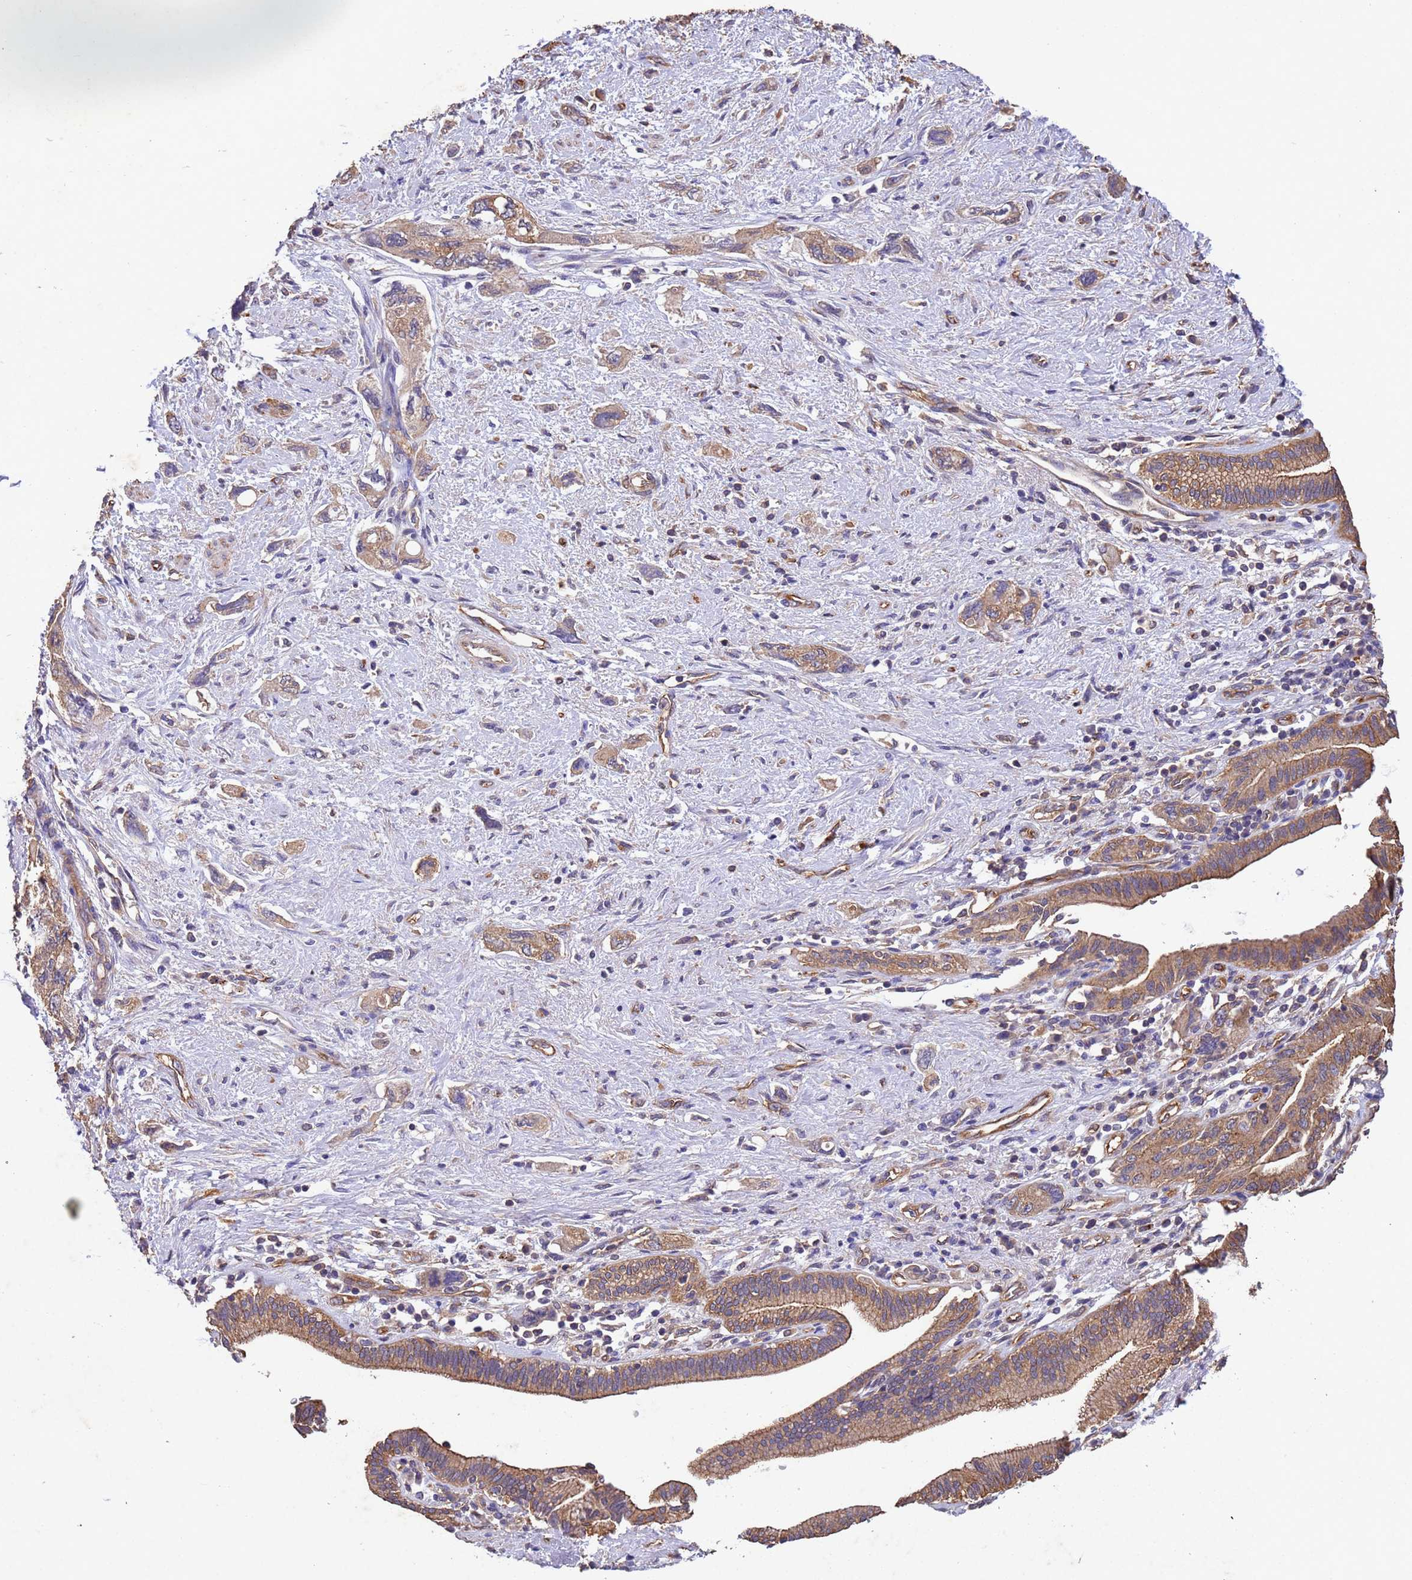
{"staining": {"intensity": "moderate", "quantity": ">75%", "location": "cytoplasmic/membranous"}, "tissue": "pancreatic cancer", "cell_type": "Tumor cells", "image_type": "cancer", "snomed": [{"axis": "morphology", "description": "Adenocarcinoma, NOS"}, {"axis": "topography", "description": "Pancreas"}], "caption": "Tumor cells show medium levels of moderate cytoplasmic/membranous expression in about >75% of cells in human pancreatic cancer (adenocarcinoma).", "gene": "MTX3", "patient": {"sex": "female", "age": 73}}